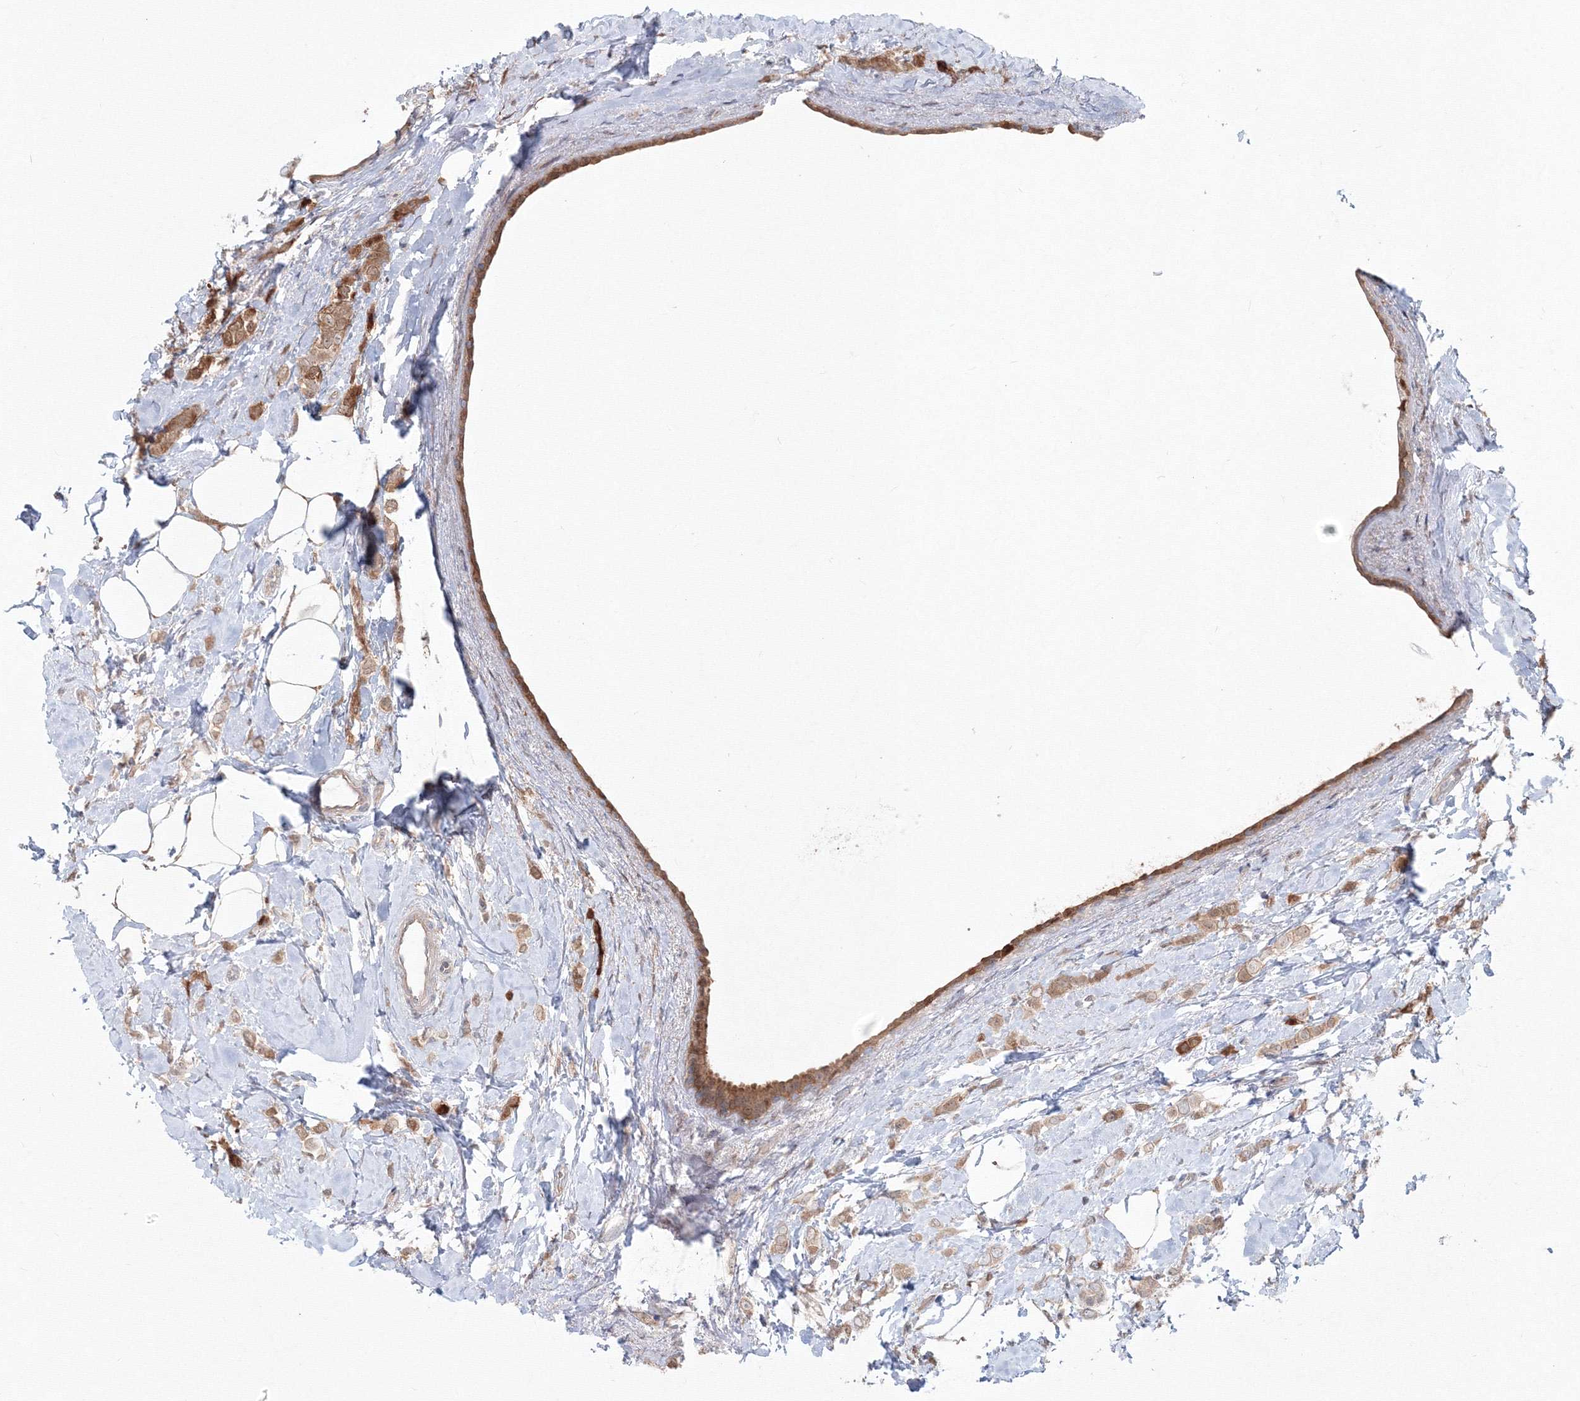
{"staining": {"intensity": "moderate", "quantity": ">75%", "location": "cytoplasmic/membranous"}, "tissue": "breast cancer", "cell_type": "Tumor cells", "image_type": "cancer", "snomed": [{"axis": "morphology", "description": "Lobular carcinoma"}, {"axis": "topography", "description": "Breast"}], "caption": "Immunohistochemistry (IHC) (DAB (3,3'-diaminobenzidine)) staining of breast cancer (lobular carcinoma) reveals moderate cytoplasmic/membranous protein staining in approximately >75% of tumor cells.", "gene": "MKRN2", "patient": {"sex": "female", "age": 47}}